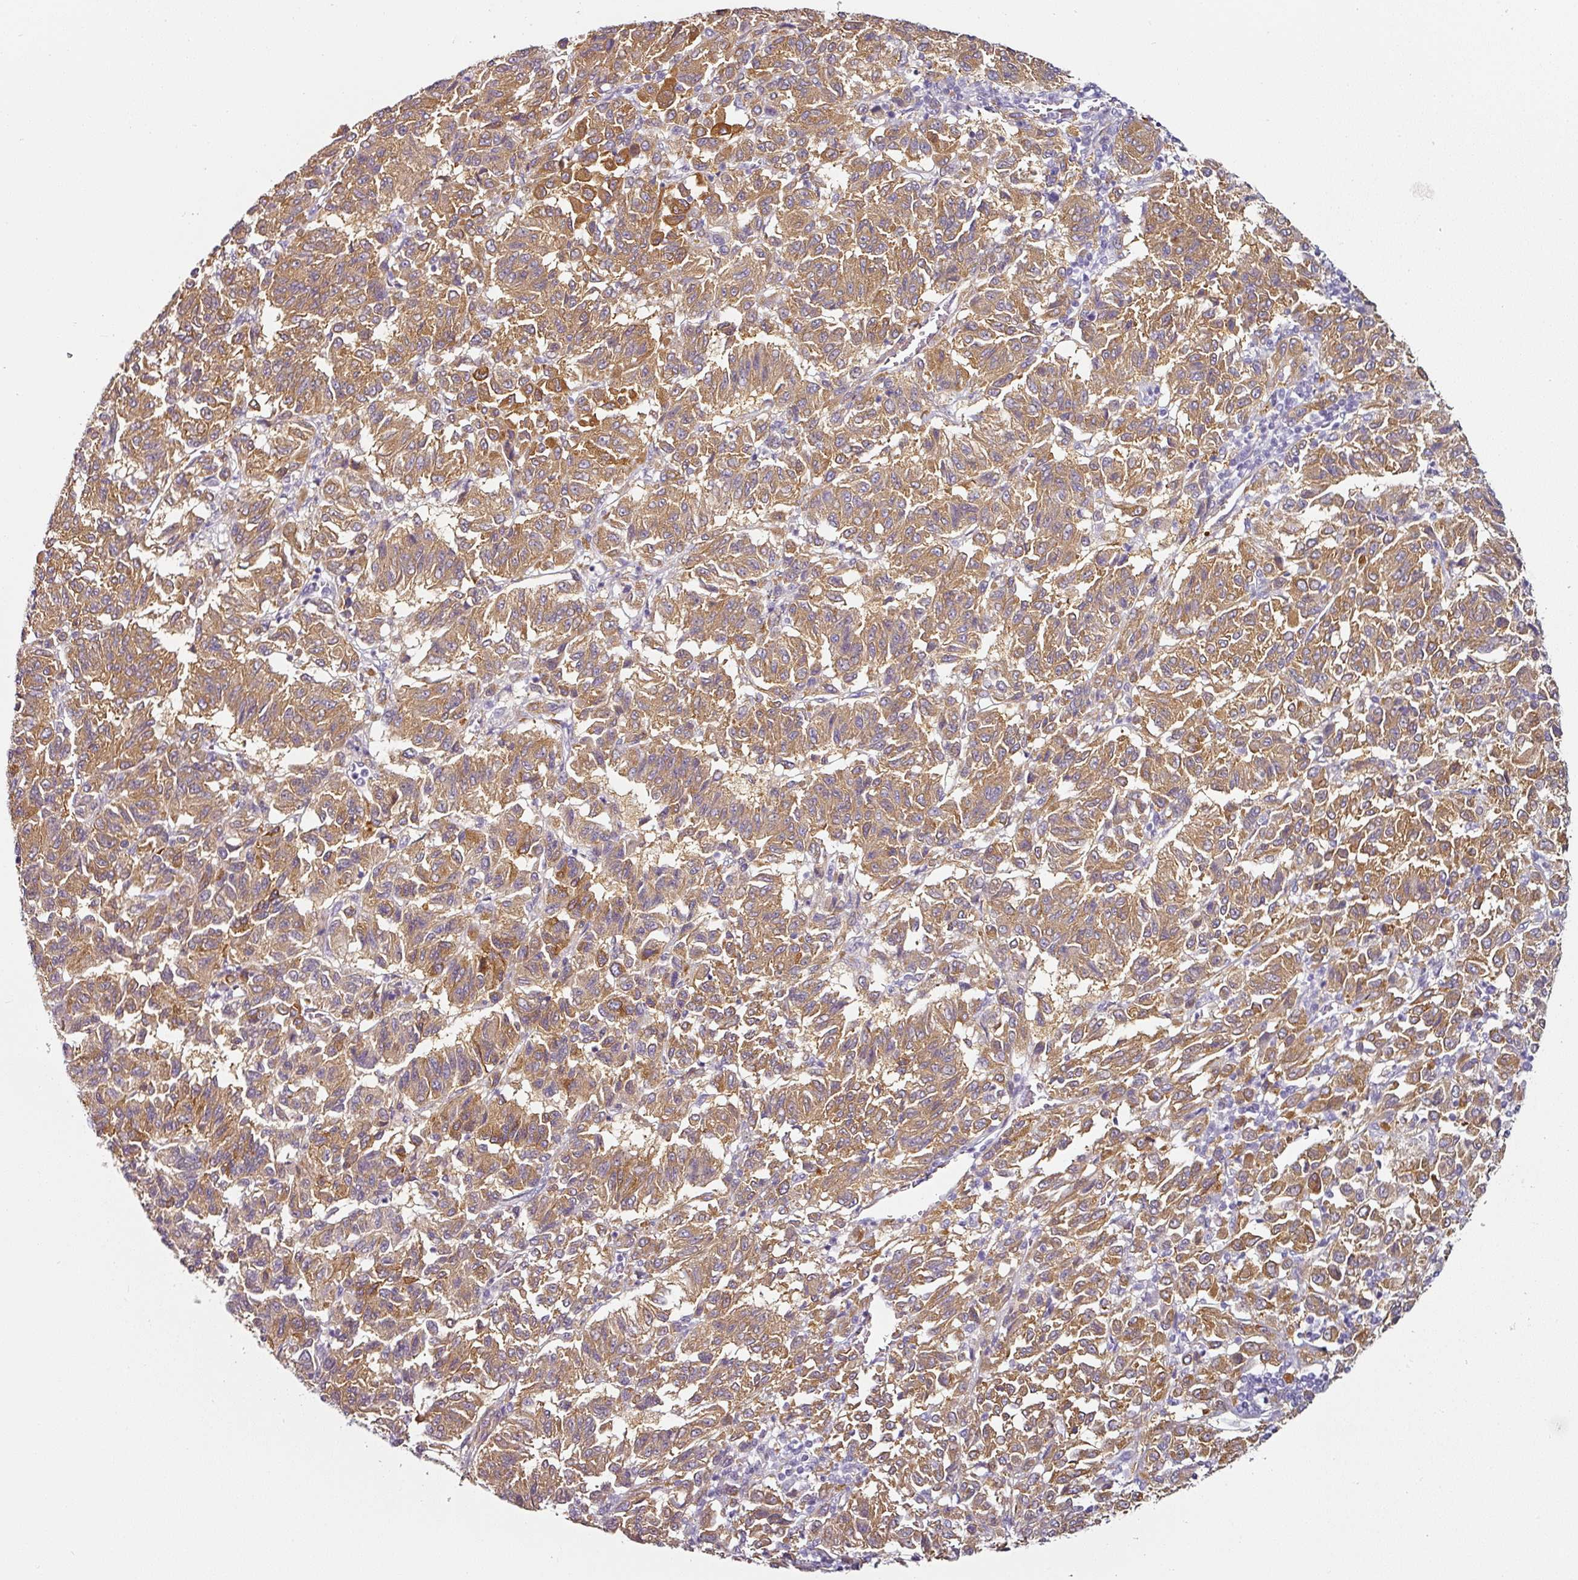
{"staining": {"intensity": "moderate", "quantity": ">75%", "location": "cytoplasmic/membranous"}, "tissue": "melanoma", "cell_type": "Tumor cells", "image_type": "cancer", "snomed": [{"axis": "morphology", "description": "Malignant melanoma, Metastatic site"}, {"axis": "topography", "description": "Lung"}], "caption": "Human melanoma stained with a brown dye shows moderate cytoplasmic/membranous positive expression in approximately >75% of tumor cells.", "gene": "CAP2", "patient": {"sex": "male", "age": 64}}